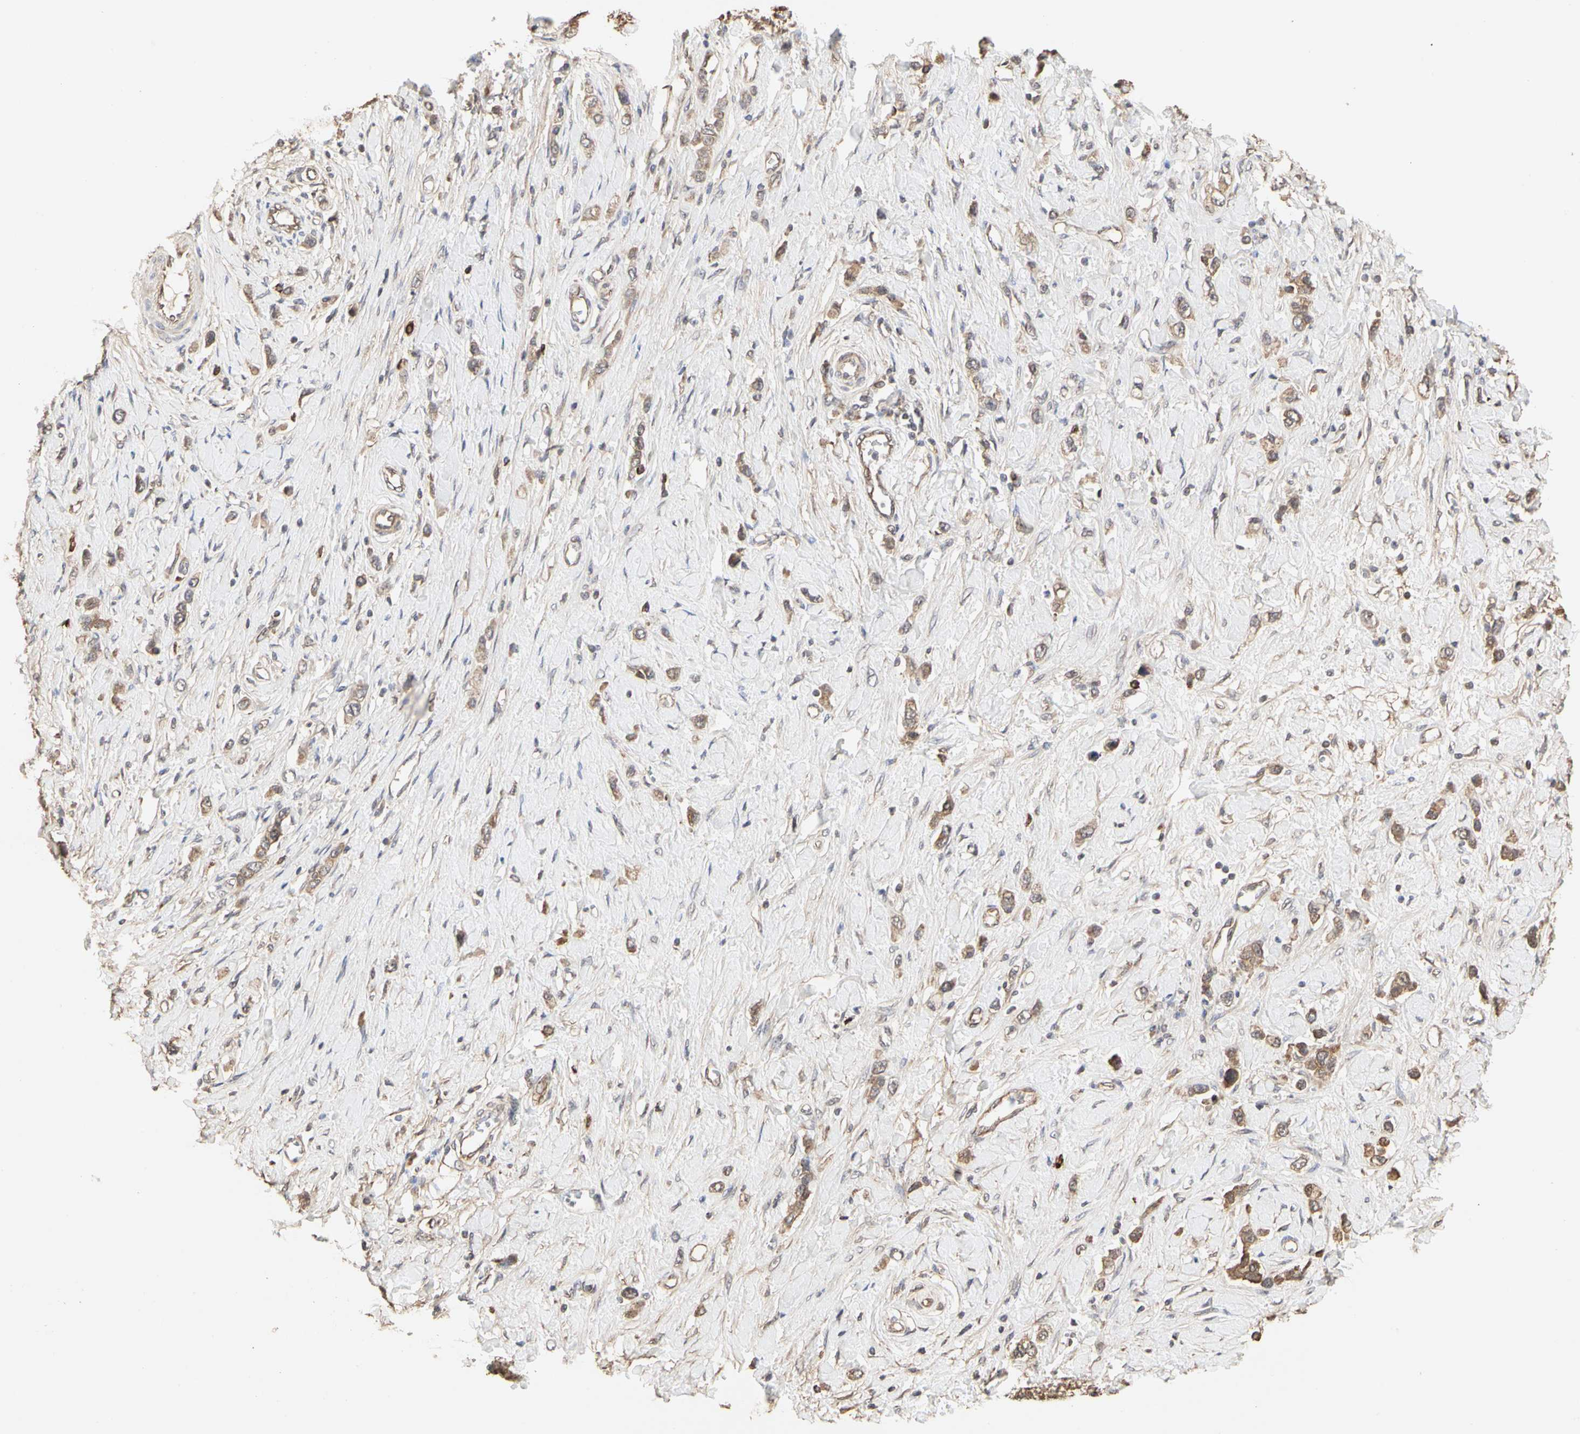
{"staining": {"intensity": "moderate", "quantity": ">75%", "location": "cytoplasmic/membranous"}, "tissue": "stomach cancer", "cell_type": "Tumor cells", "image_type": "cancer", "snomed": [{"axis": "morphology", "description": "Normal tissue, NOS"}, {"axis": "morphology", "description": "Adenocarcinoma, NOS"}, {"axis": "topography", "description": "Stomach, upper"}, {"axis": "topography", "description": "Stomach"}], "caption": "The image shows immunohistochemical staining of stomach cancer. There is moderate cytoplasmic/membranous expression is present in about >75% of tumor cells.", "gene": "TAOK1", "patient": {"sex": "female", "age": 65}}